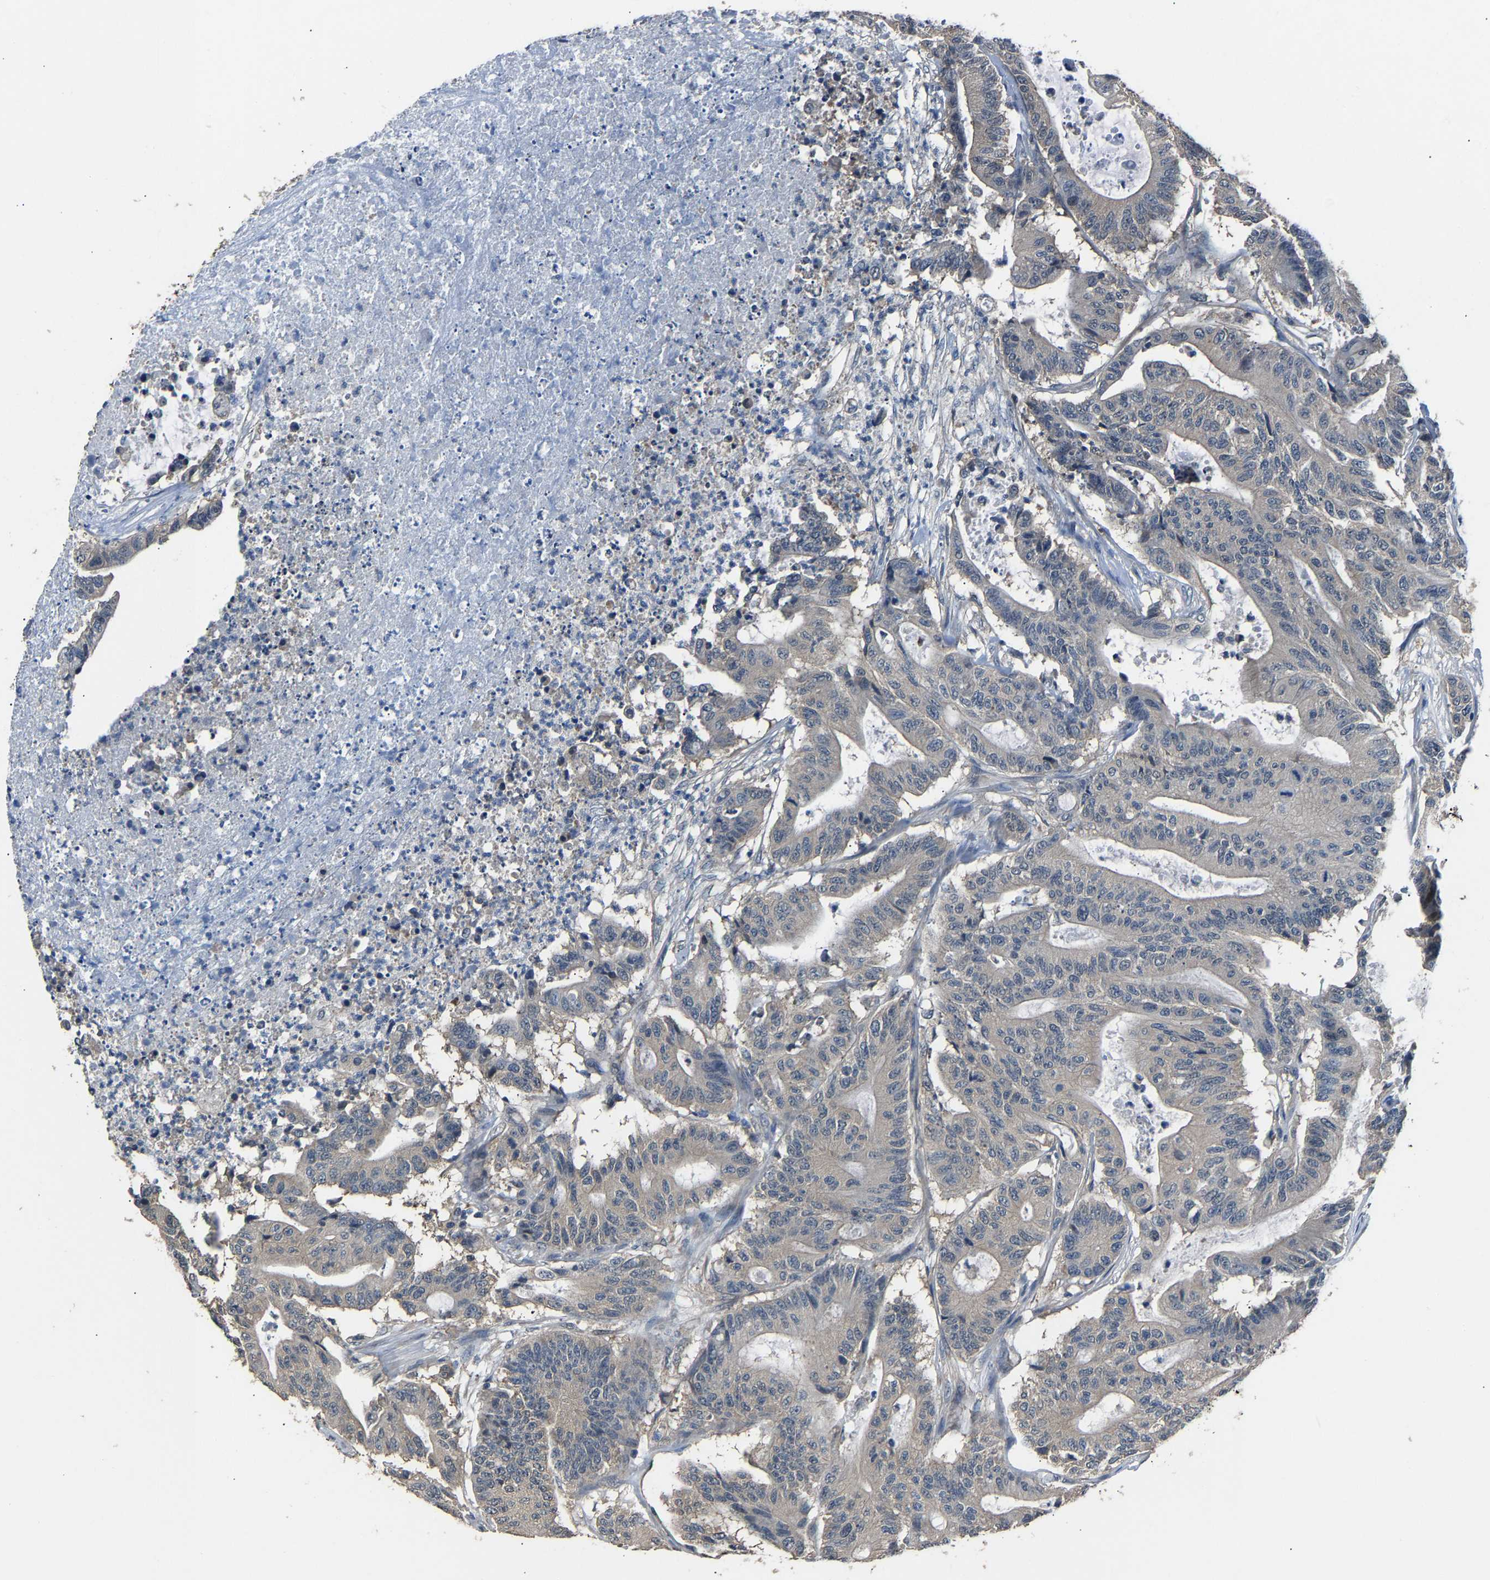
{"staining": {"intensity": "negative", "quantity": "none", "location": "none"}, "tissue": "colorectal cancer", "cell_type": "Tumor cells", "image_type": "cancer", "snomed": [{"axis": "morphology", "description": "Adenocarcinoma, NOS"}, {"axis": "topography", "description": "Colon"}], "caption": "Immunohistochemistry (IHC) photomicrograph of neoplastic tissue: colorectal adenocarcinoma stained with DAB (3,3'-diaminobenzidine) shows no significant protein positivity in tumor cells.", "gene": "ABCC9", "patient": {"sex": "female", "age": 84}}